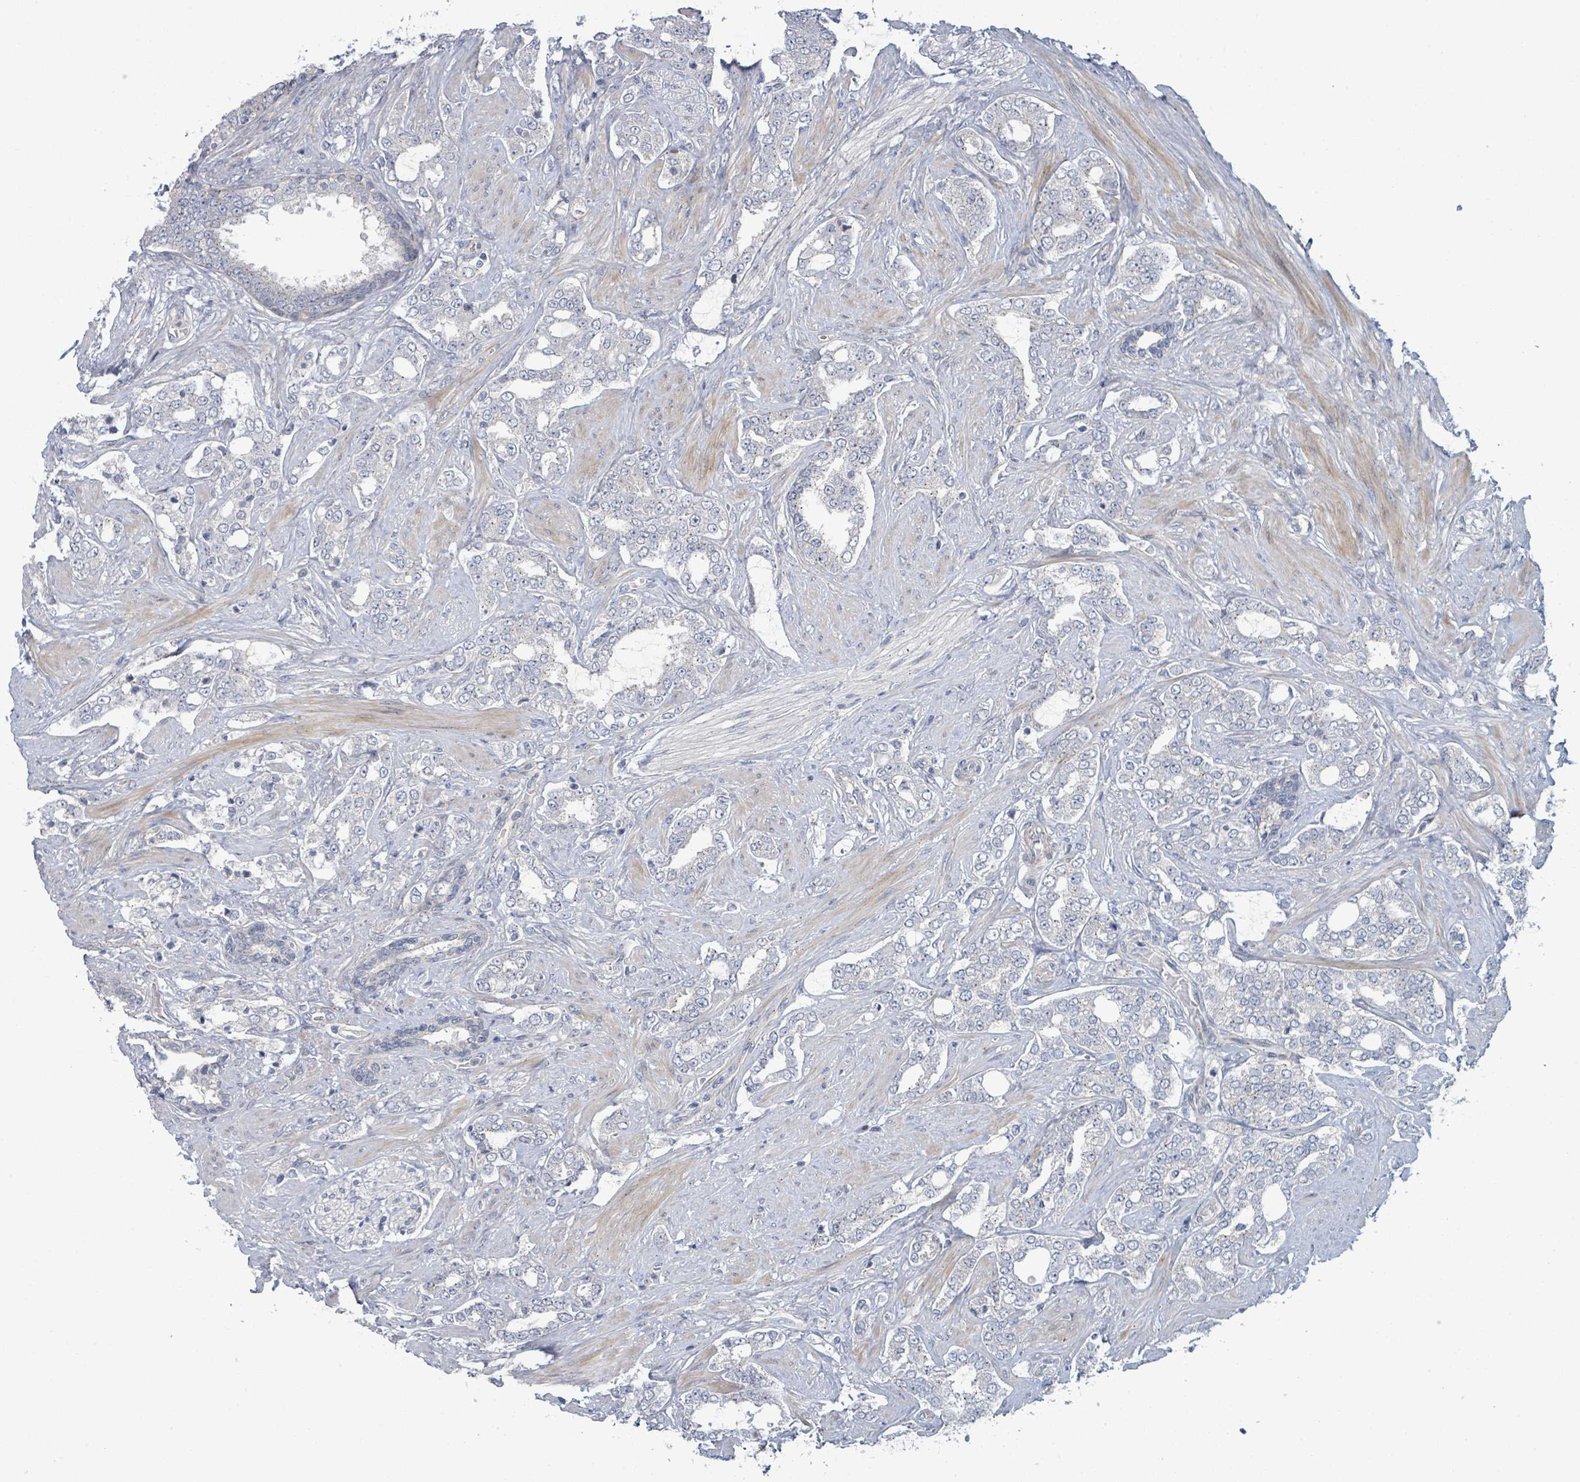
{"staining": {"intensity": "negative", "quantity": "none", "location": "none"}, "tissue": "prostate cancer", "cell_type": "Tumor cells", "image_type": "cancer", "snomed": [{"axis": "morphology", "description": "Adenocarcinoma, High grade"}, {"axis": "topography", "description": "Prostate"}], "caption": "Immunohistochemical staining of human high-grade adenocarcinoma (prostate) displays no significant expression in tumor cells.", "gene": "COL5A3", "patient": {"sex": "male", "age": 64}}